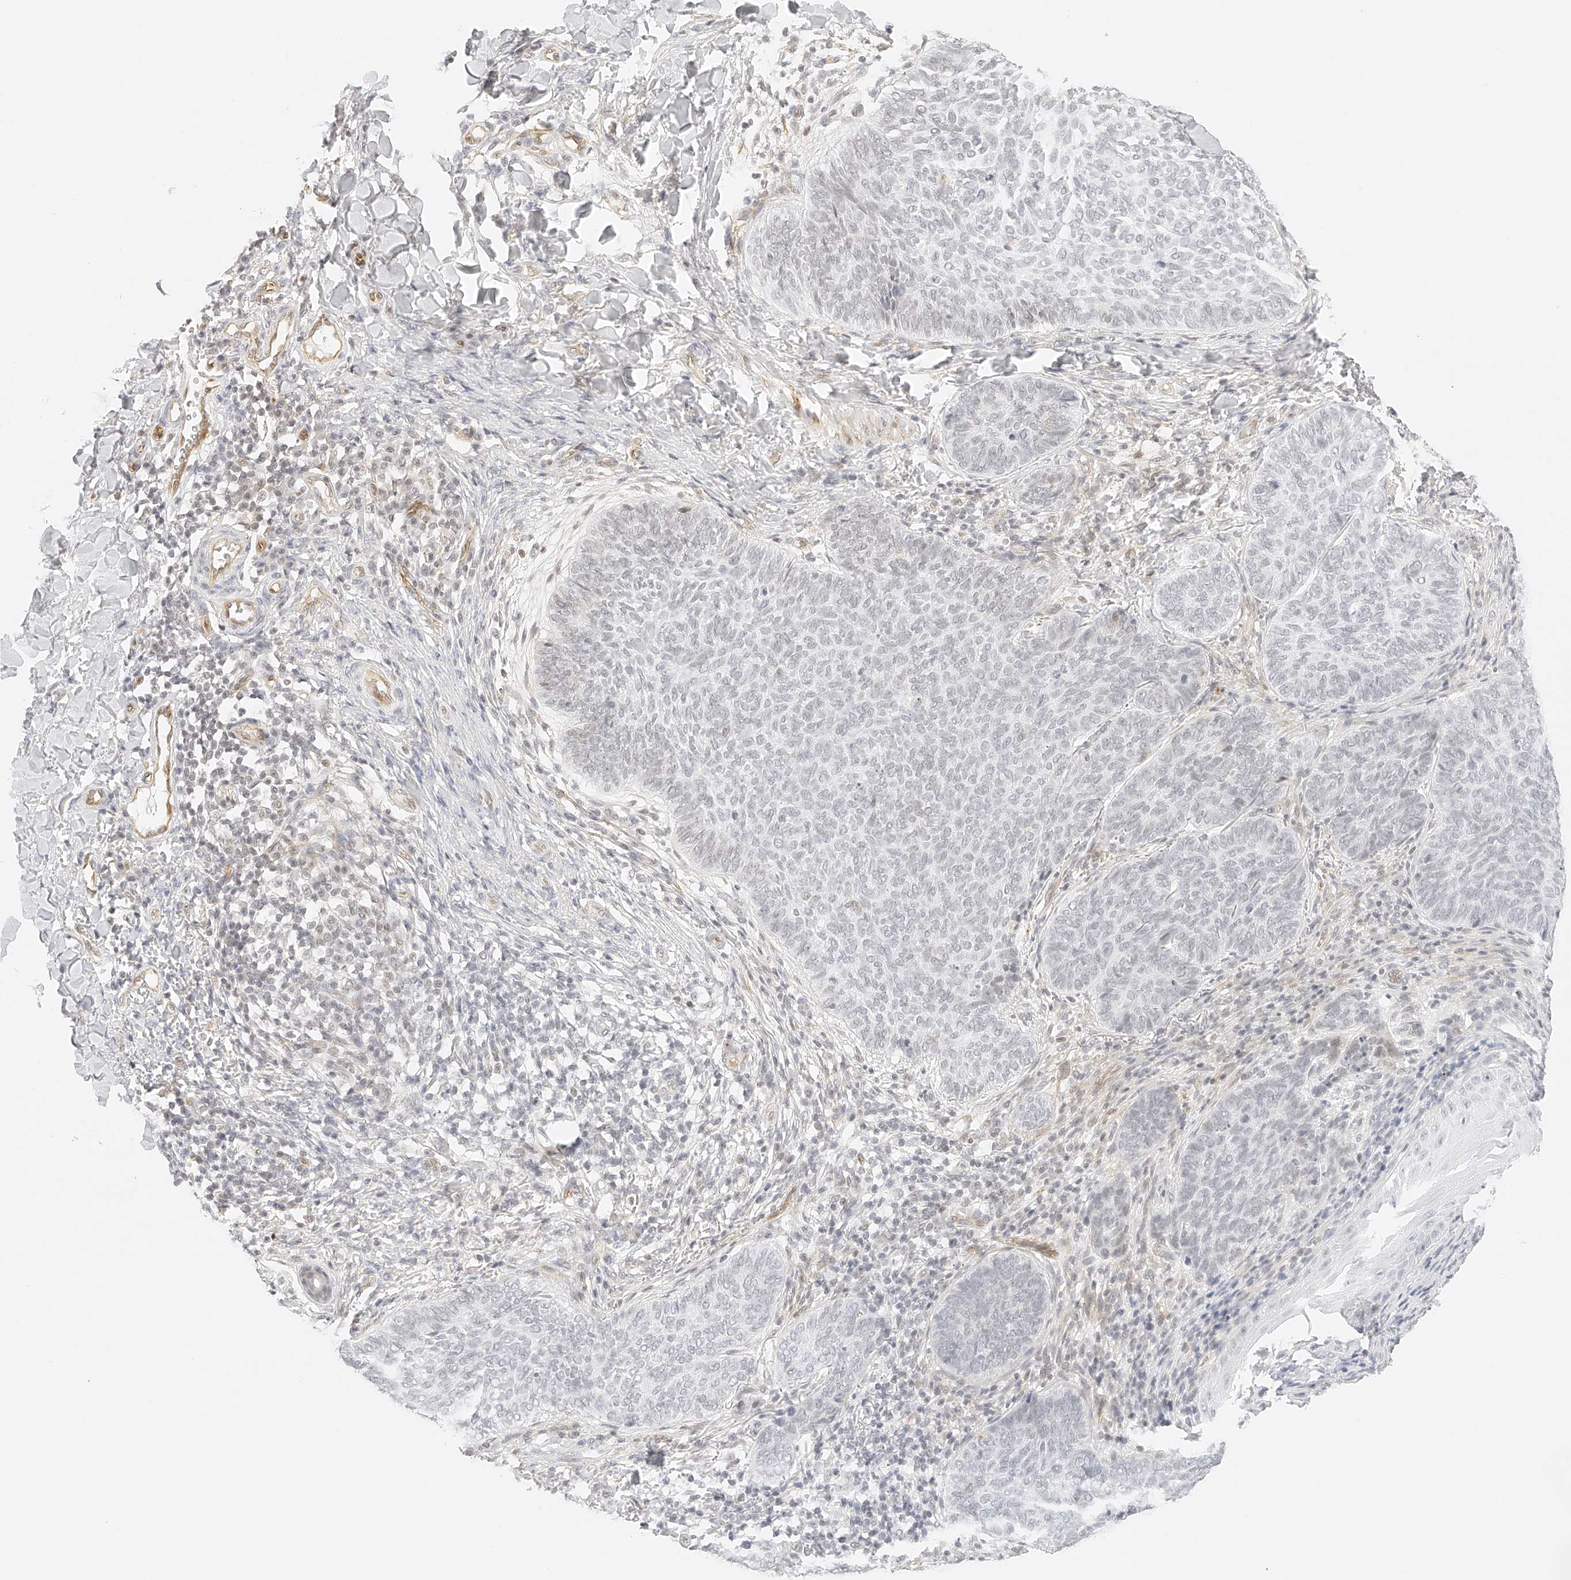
{"staining": {"intensity": "negative", "quantity": "none", "location": "none"}, "tissue": "skin cancer", "cell_type": "Tumor cells", "image_type": "cancer", "snomed": [{"axis": "morphology", "description": "Normal tissue, NOS"}, {"axis": "morphology", "description": "Basal cell carcinoma"}, {"axis": "topography", "description": "Skin"}], "caption": "Skin cancer stained for a protein using IHC shows no expression tumor cells.", "gene": "ZFP69", "patient": {"sex": "male", "age": 50}}